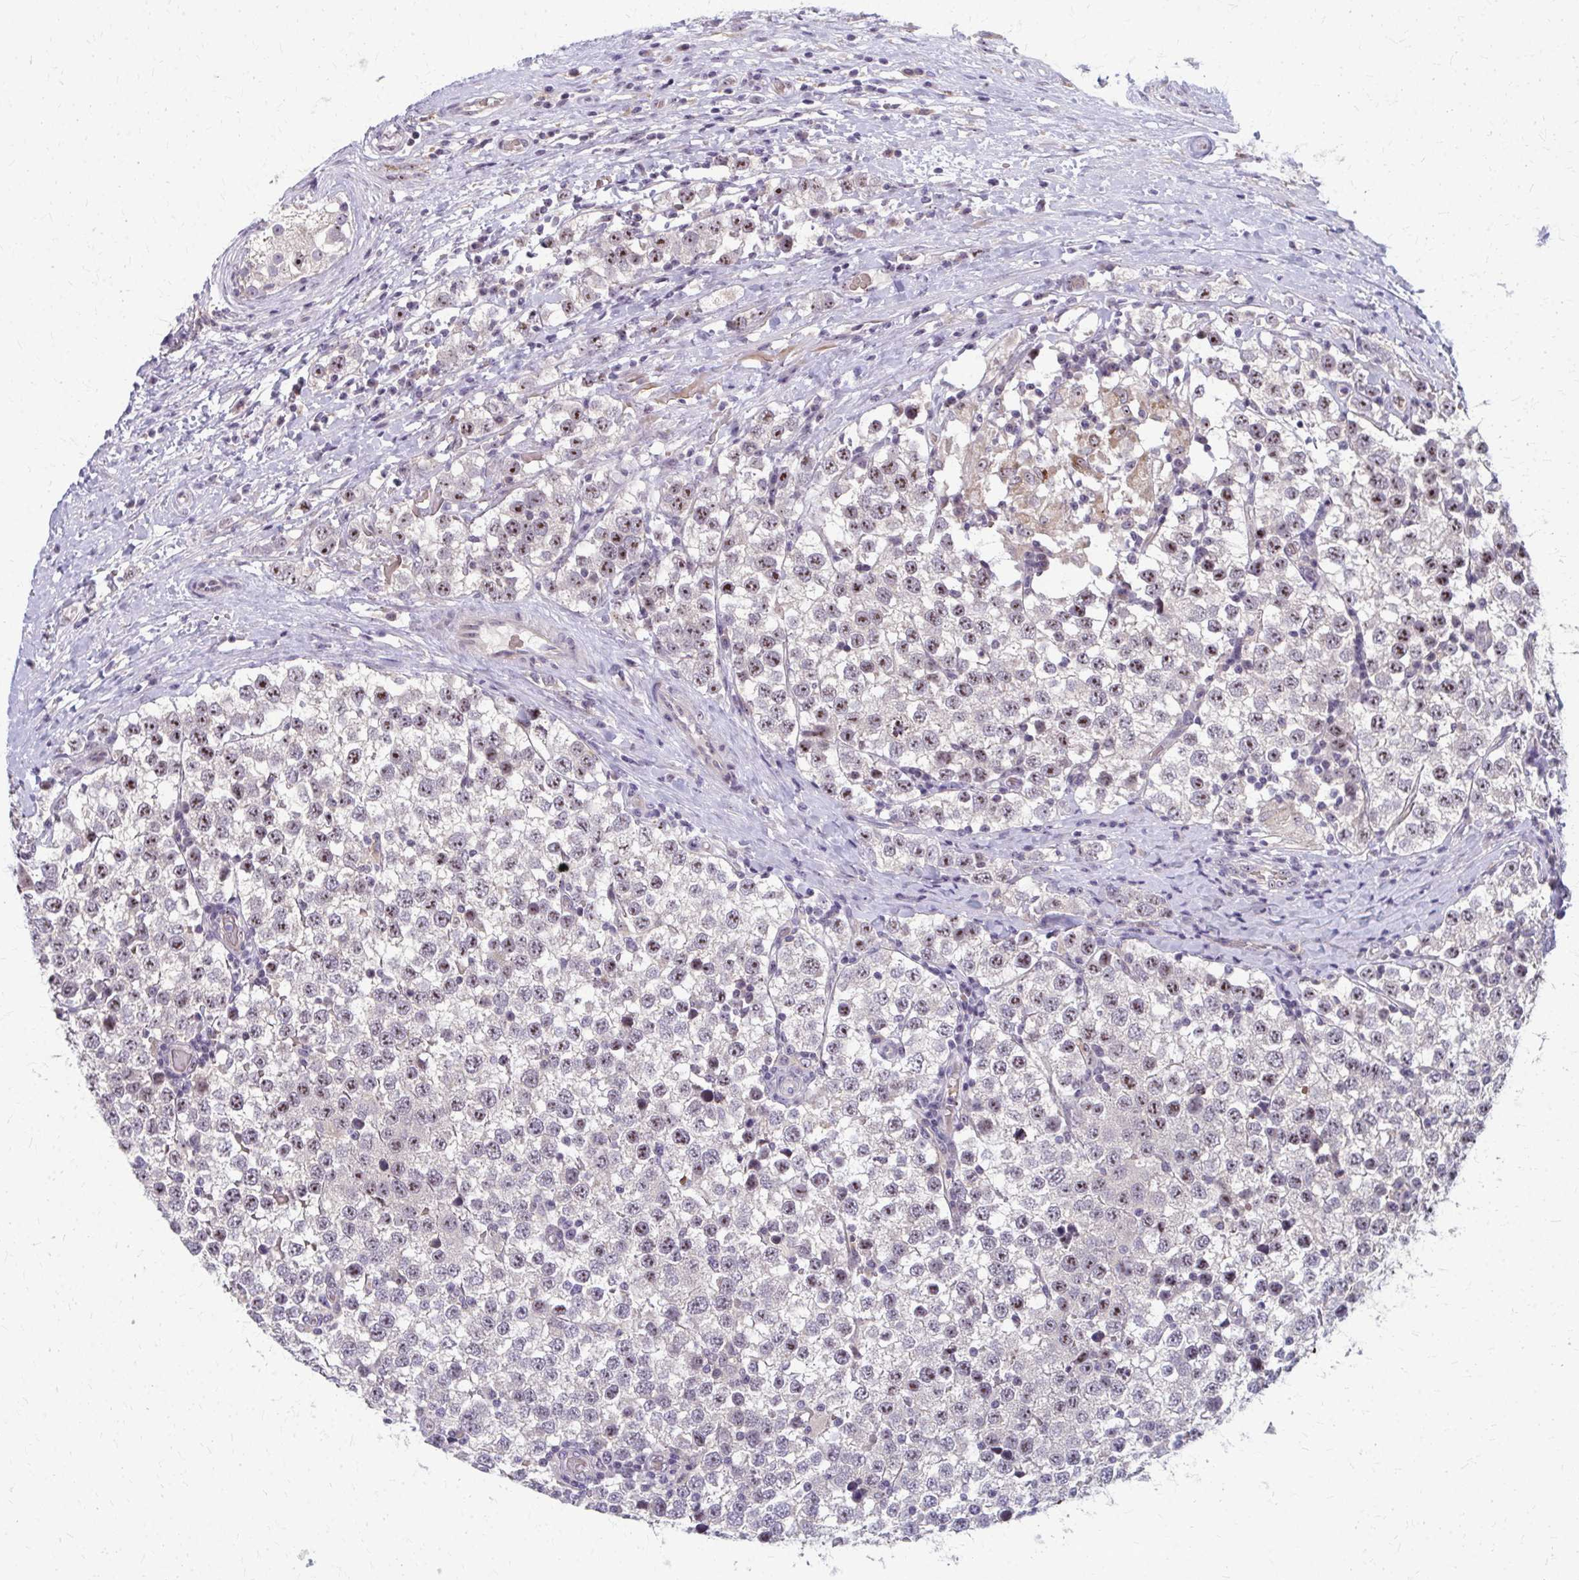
{"staining": {"intensity": "moderate", "quantity": ">75%", "location": "nuclear"}, "tissue": "testis cancer", "cell_type": "Tumor cells", "image_type": "cancer", "snomed": [{"axis": "morphology", "description": "Seminoma, NOS"}, {"axis": "topography", "description": "Testis"}], "caption": "Immunohistochemical staining of testis seminoma exhibits moderate nuclear protein staining in about >75% of tumor cells. The protein is stained brown, and the nuclei are stained in blue (DAB (3,3'-diaminobenzidine) IHC with brightfield microscopy, high magnification).", "gene": "NUDT16", "patient": {"sex": "male", "age": 34}}